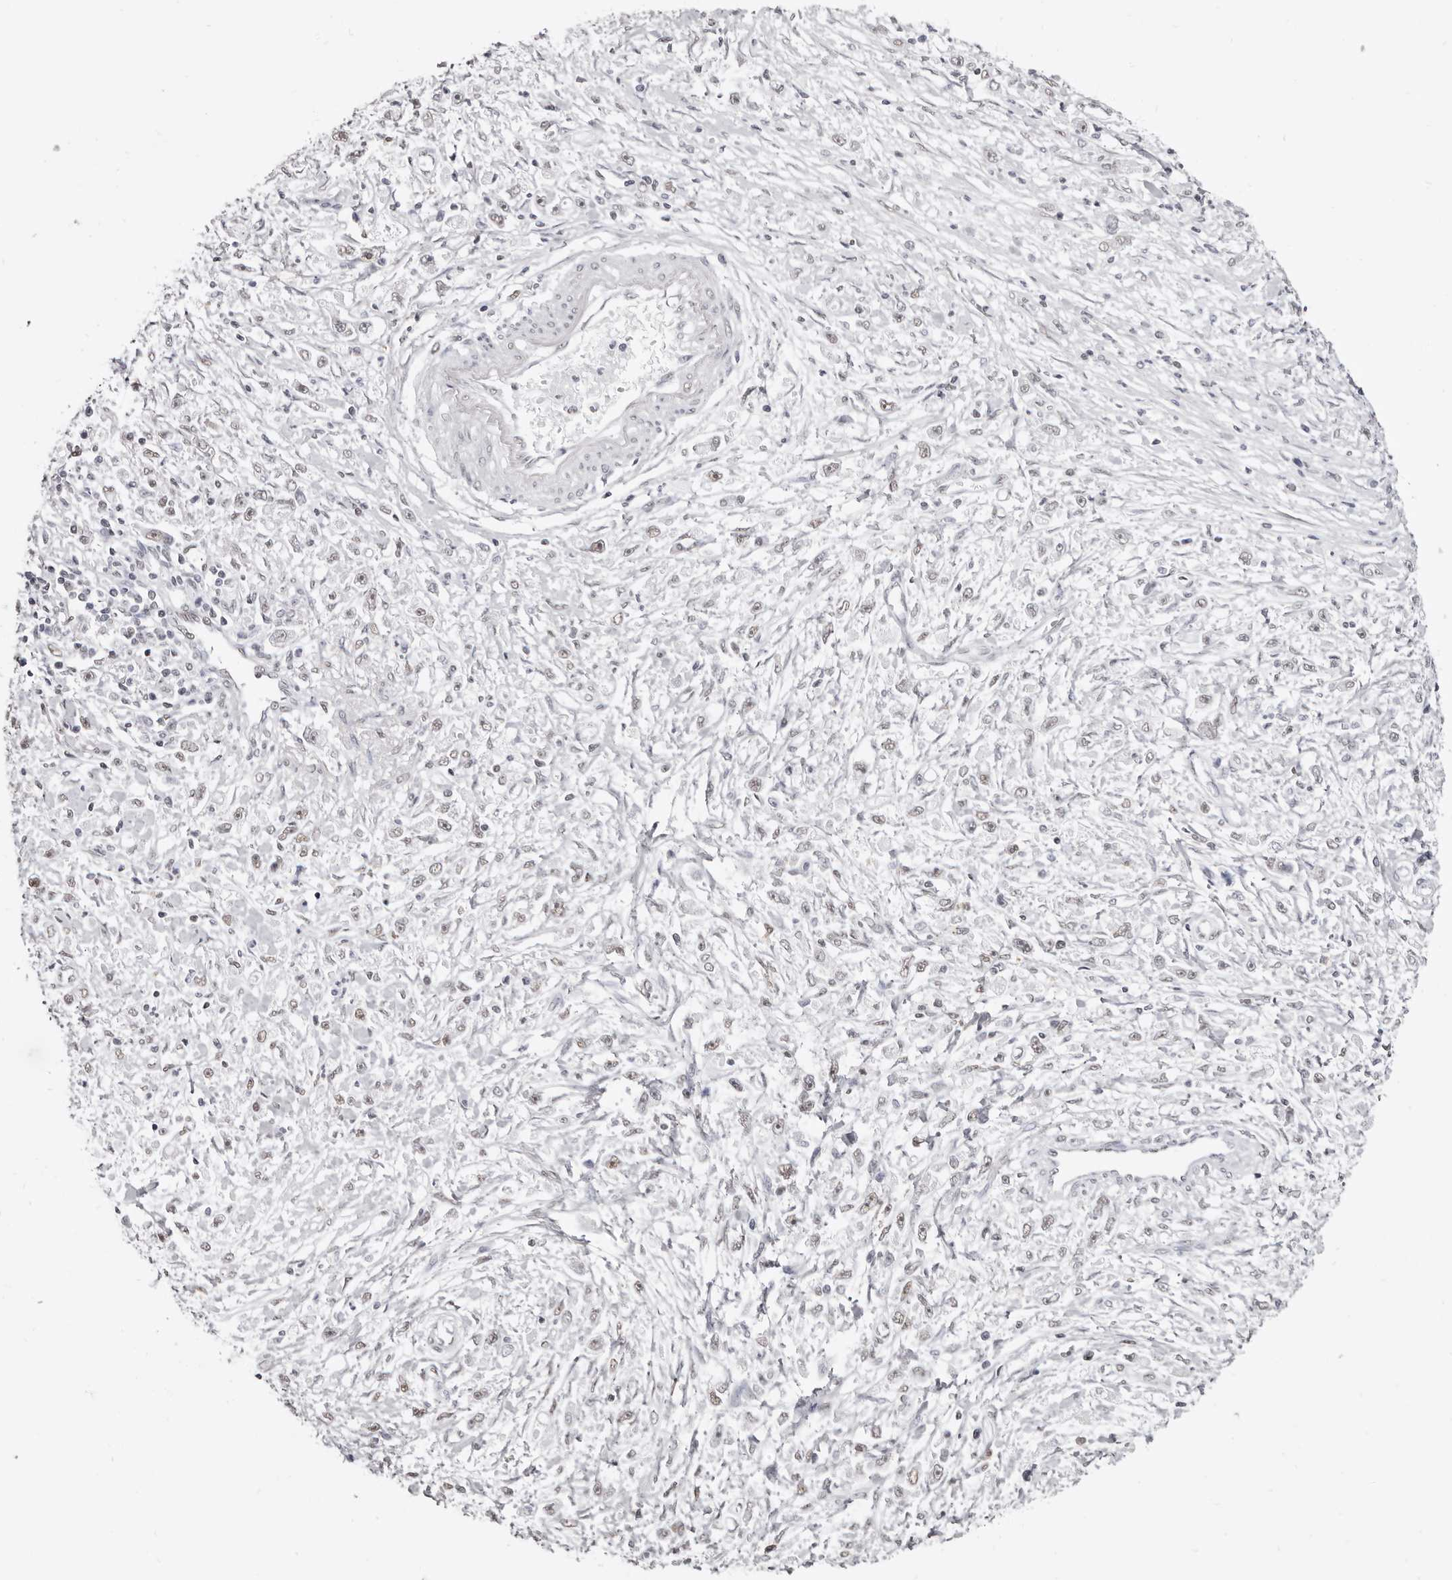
{"staining": {"intensity": "weak", "quantity": "<25%", "location": "nuclear"}, "tissue": "stomach cancer", "cell_type": "Tumor cells", "image_type": "cancer", "snomed": [{"axis": "morphology", "description": "Adenocarcinoma, NOS"}, {"axis": "topography", "description": "Stomach"}], "caption": "This is a image of immunohistochemistry (IHC) staining of adenocarcinoma (stomach), which shows no staining in tumor cells.", "gene": "SCAF4", "patient": {"sex": "female", "age": 59}}